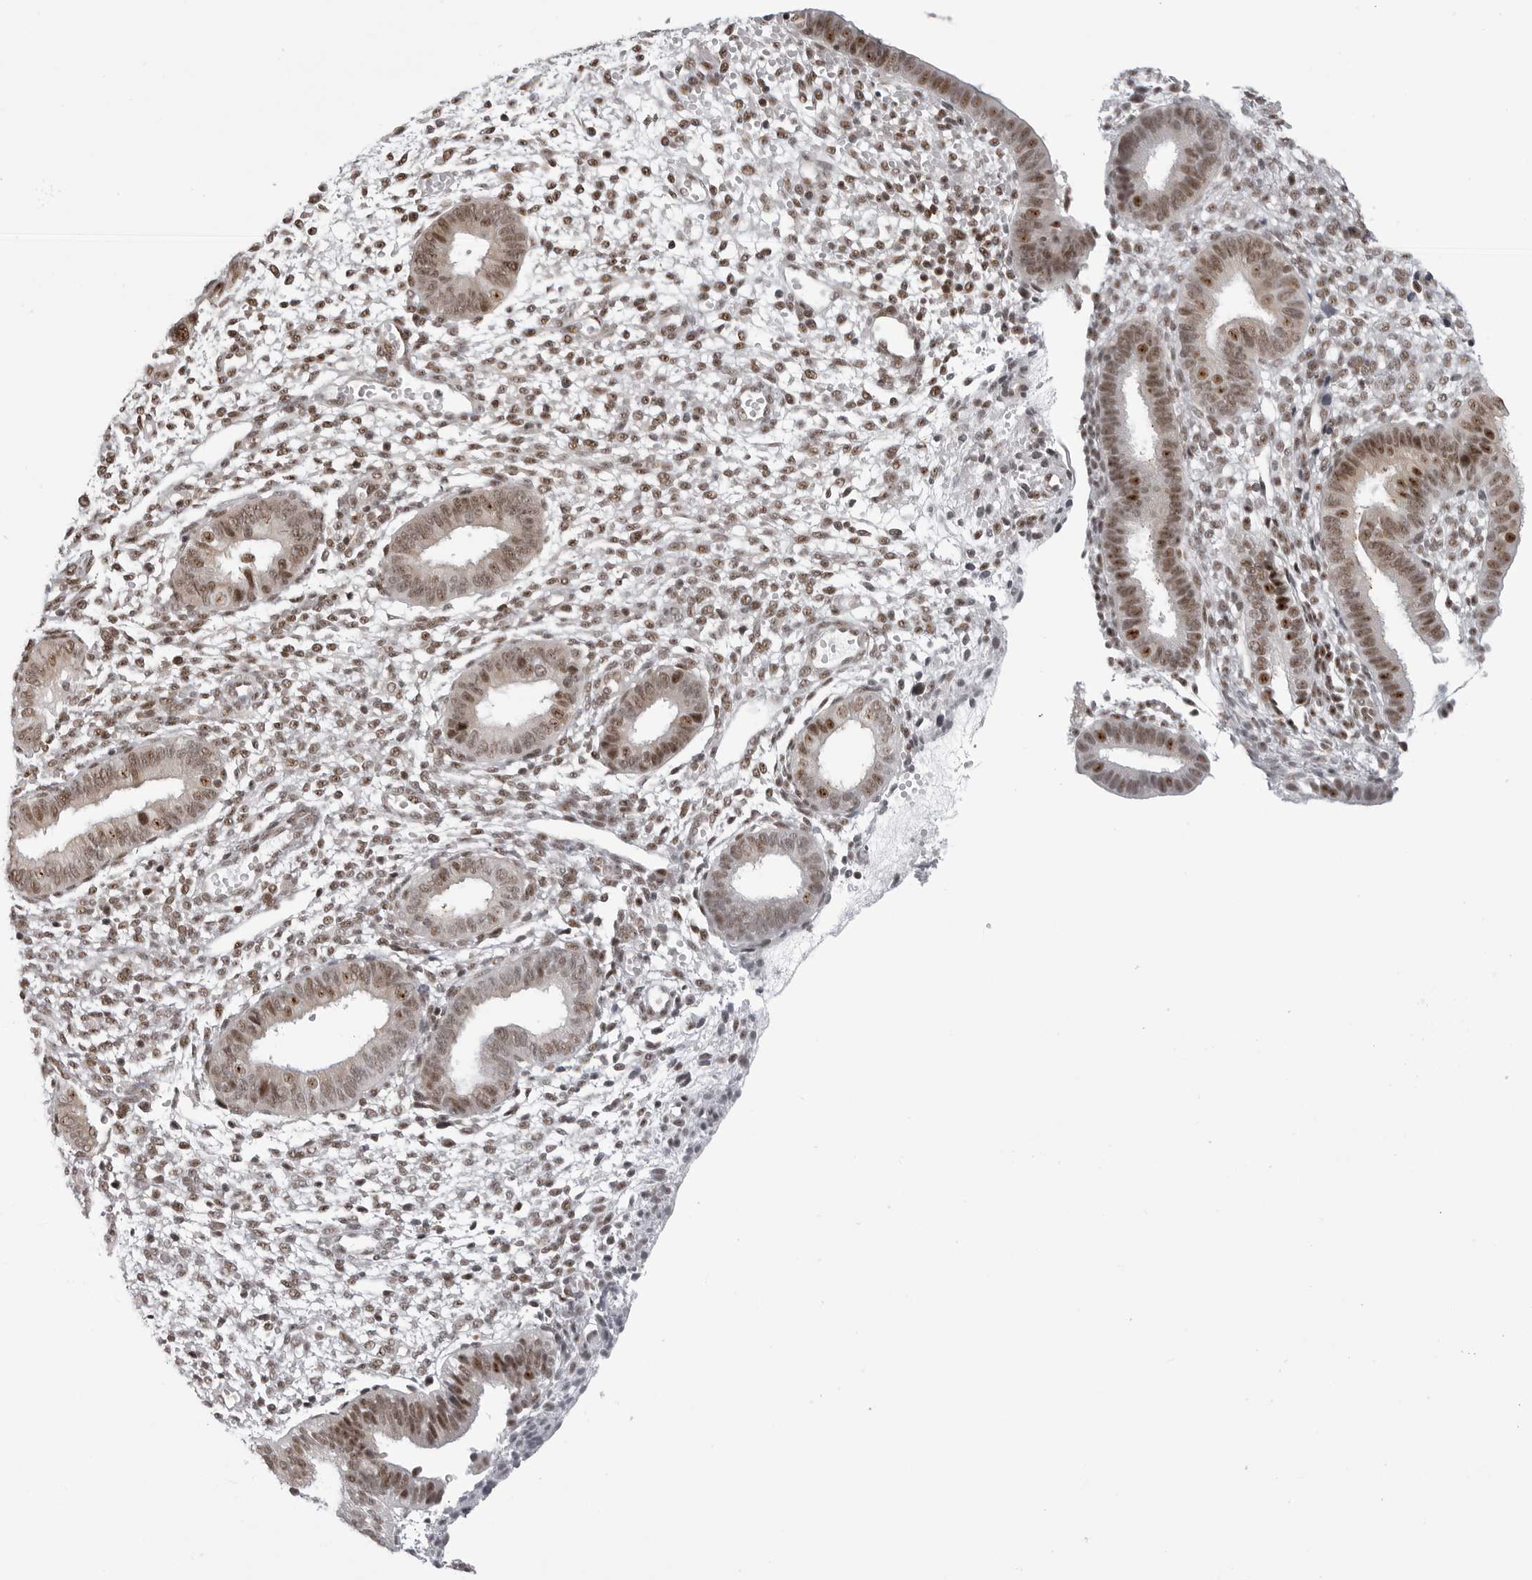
{"staining": {"intensity": "moderate", "quantity": "25%-75%", "location": "nuclear"}, "tissue": "endometrium", "cell_type": "Cells in endometrial stroma", "image_type": "normal", "snomed": [{"axis": "morphology", "description": "Normal tissue, NOS"}, {"axis": "topography", "description": "Endometrium"}], "caption": "Cells in endometrial stroma demonstrate medium levels of moderate nuclear positivity in about 25%-75% of cells in unremarkable human endometrium.", "gene": "WRAP53", "patient": {"sex": "female", "age": 46}}